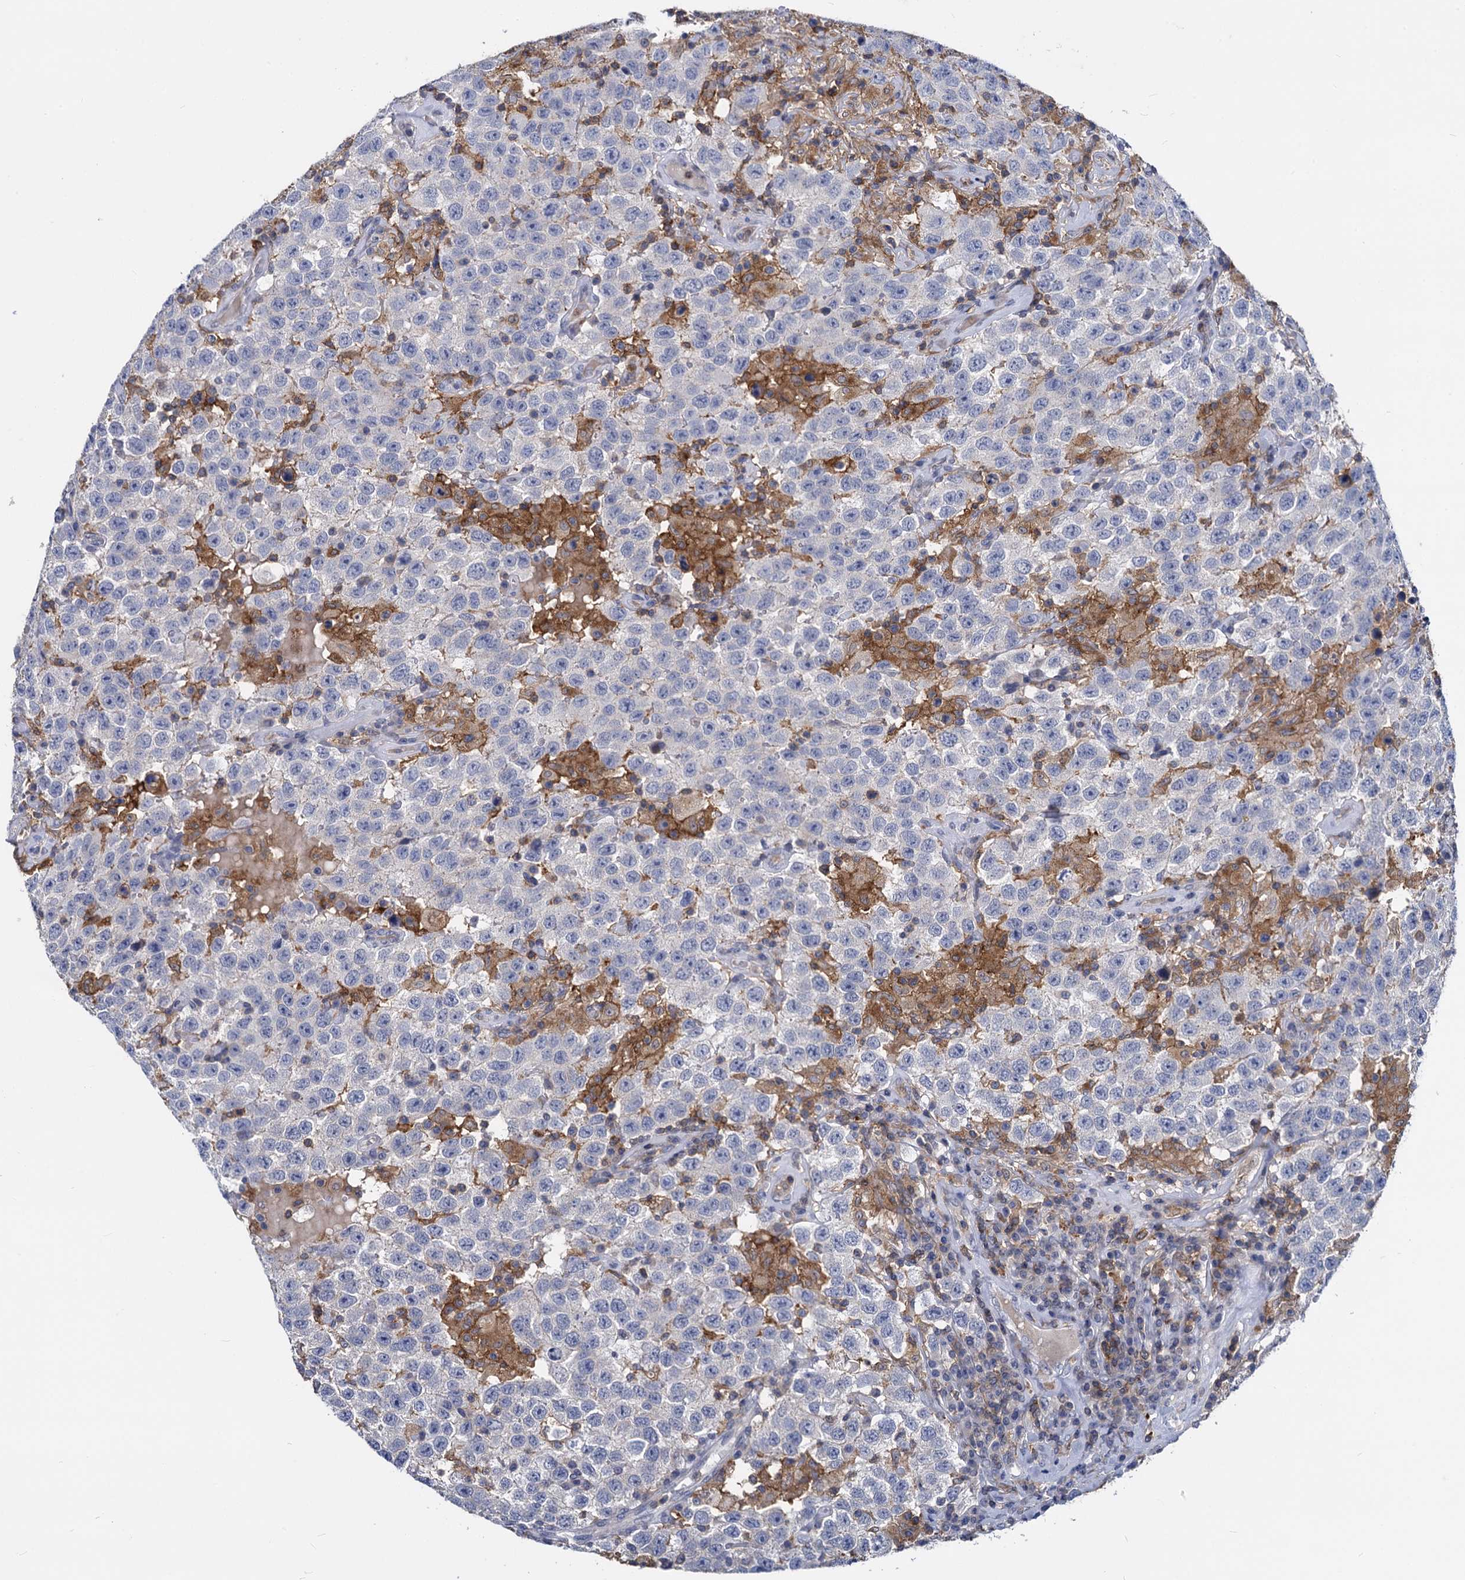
{"staining": {"intensity": "negative", "quantity": "none", "location": "none"}, "tissue": "testis cancer", "cell_type": "Tumor cells", "image_type": "cancer", "snomed": [{"axis": "morphology", "description": "Seminoma, NOS"}, {"axis": "topography", "description": "Testis"}], "caption": "Tumor cells show no significant staining in seminoma (testis).", "gene": "RHOG", "patient": {"sex": "male", "age": 41}}